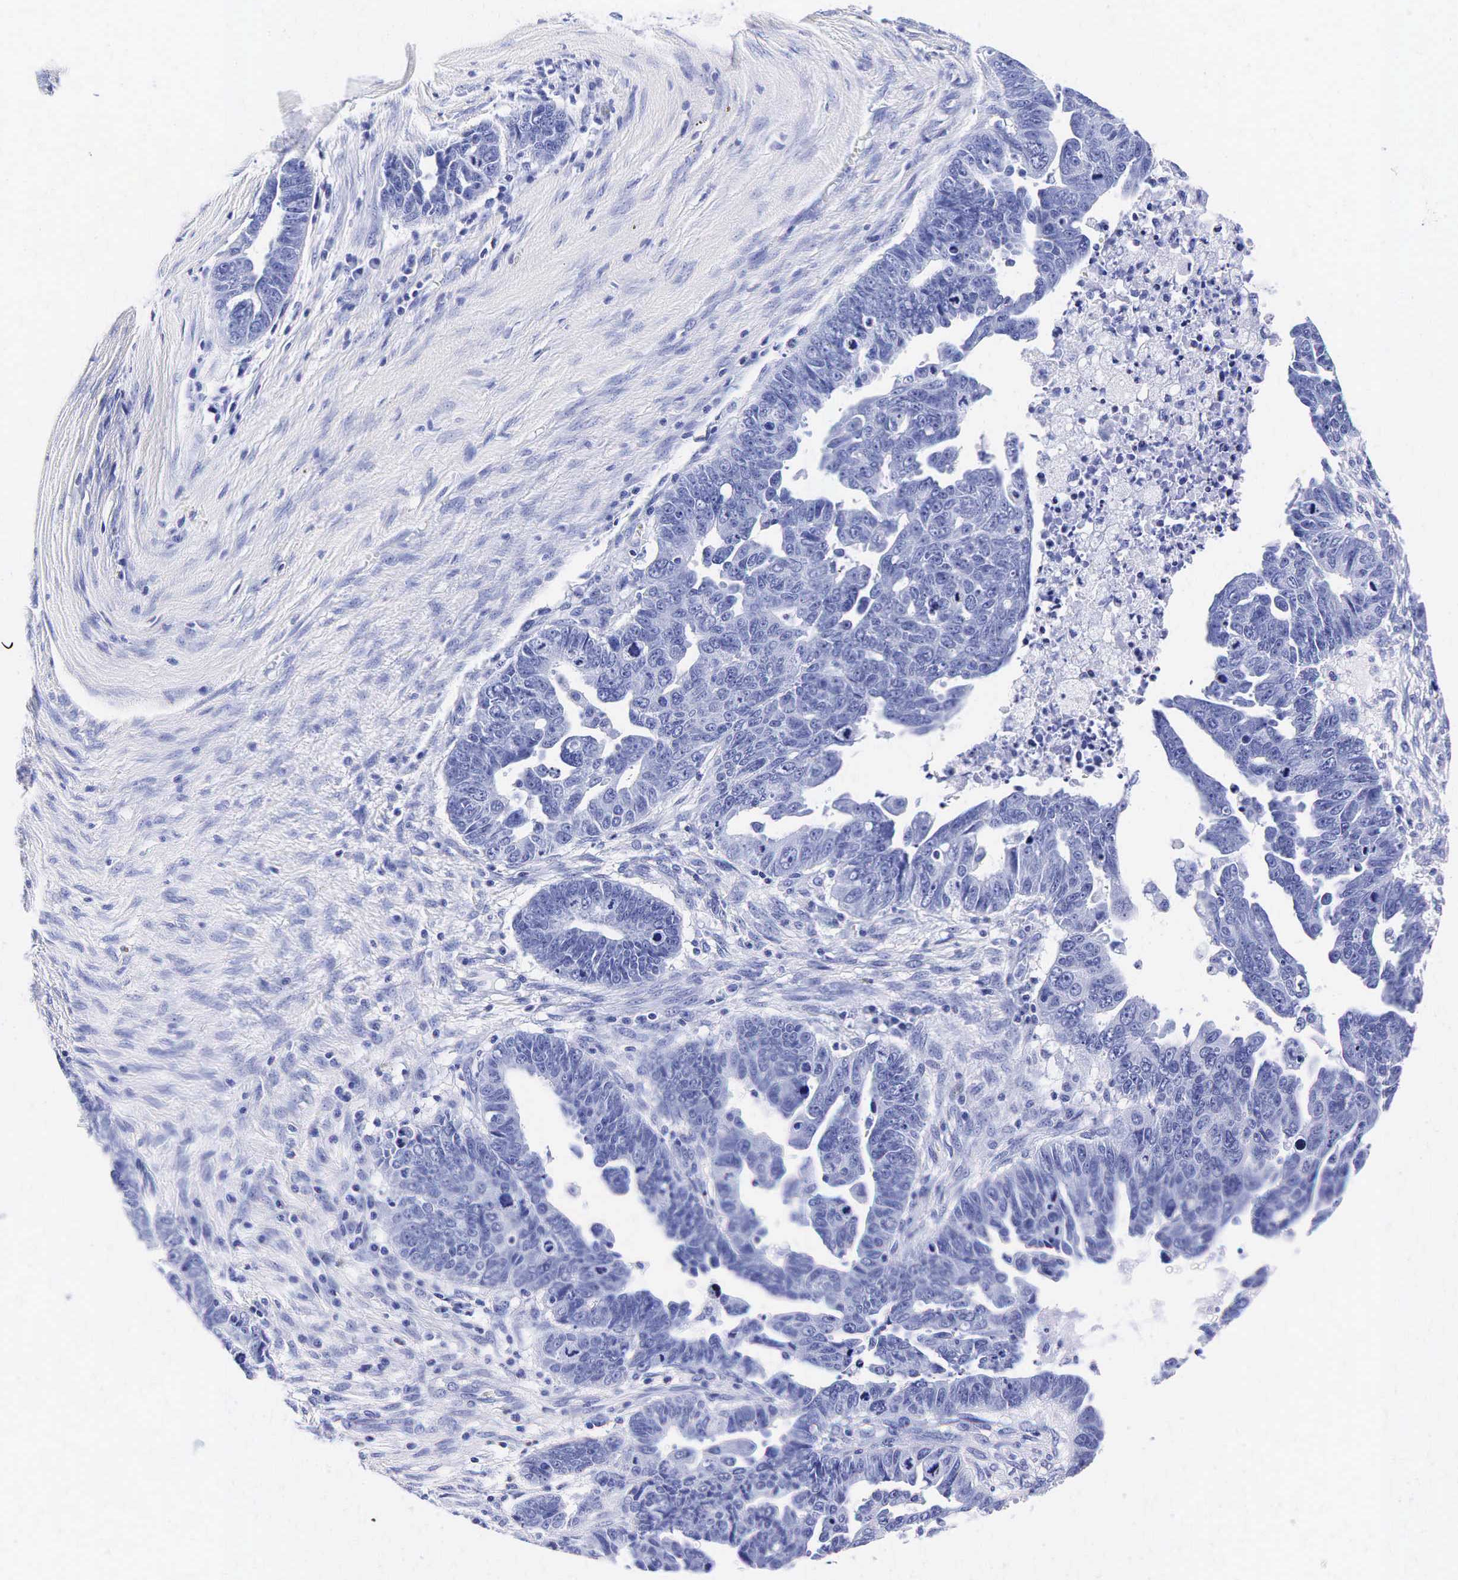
{"staining": {"intensity": "negative", "quantity": "none", "location": "none"}, "tissue": "ovarian cancer", "cell_type": "Tumor cells", "image_type": "cancer", "snomed": [{"axis": "morphology", "description": "Carcinoma, endometroid"}, {"axis": "morphology", "description": "Cystadenocarcinoma, serous, NOS"}, {"axis": "topography", "description": "Ovary"}], "caption": "Tumor cells show no significant protein staining in ovarian endometroid carcinoma.", "gene": "KLK3", "patient": {"sex": "female", "age": 45}}